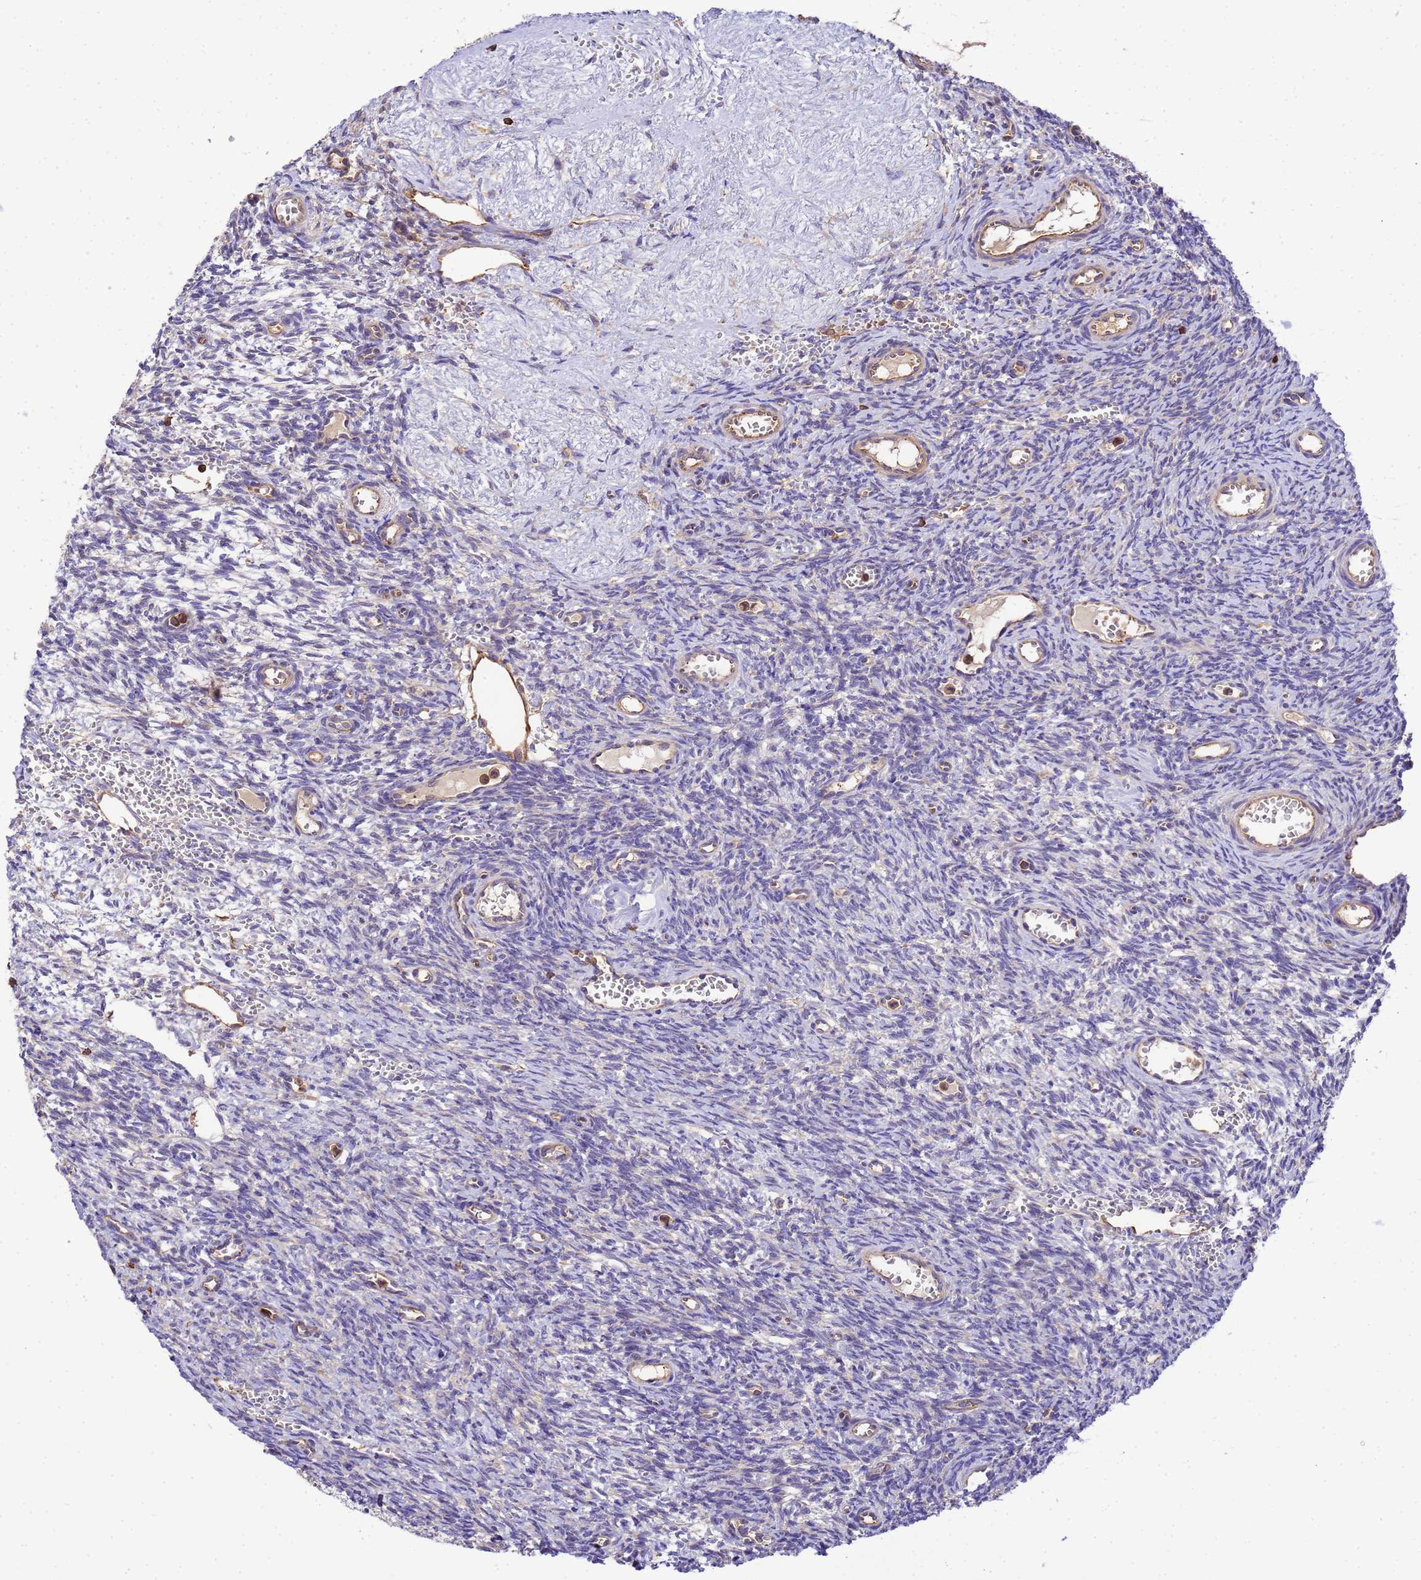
{"staining": {"intensity": "negative", "quantity": "none", "location": "none"}, "tissue": "ovary", "cell_type": "Ovarian stroma cells", "image_type": "normal", "snomed": [{"axis": "morphology", "description": "Normal tissue, NOS"}, {"axis": "topography", "description": "Ovary"}], "caption": "IHC micrograph of benign ovary stained for a protein (brown), which reveals no staining in ovarian stroma cells.", "gene": "WDR64", "patient": {"sex": "female", "age": 39}}